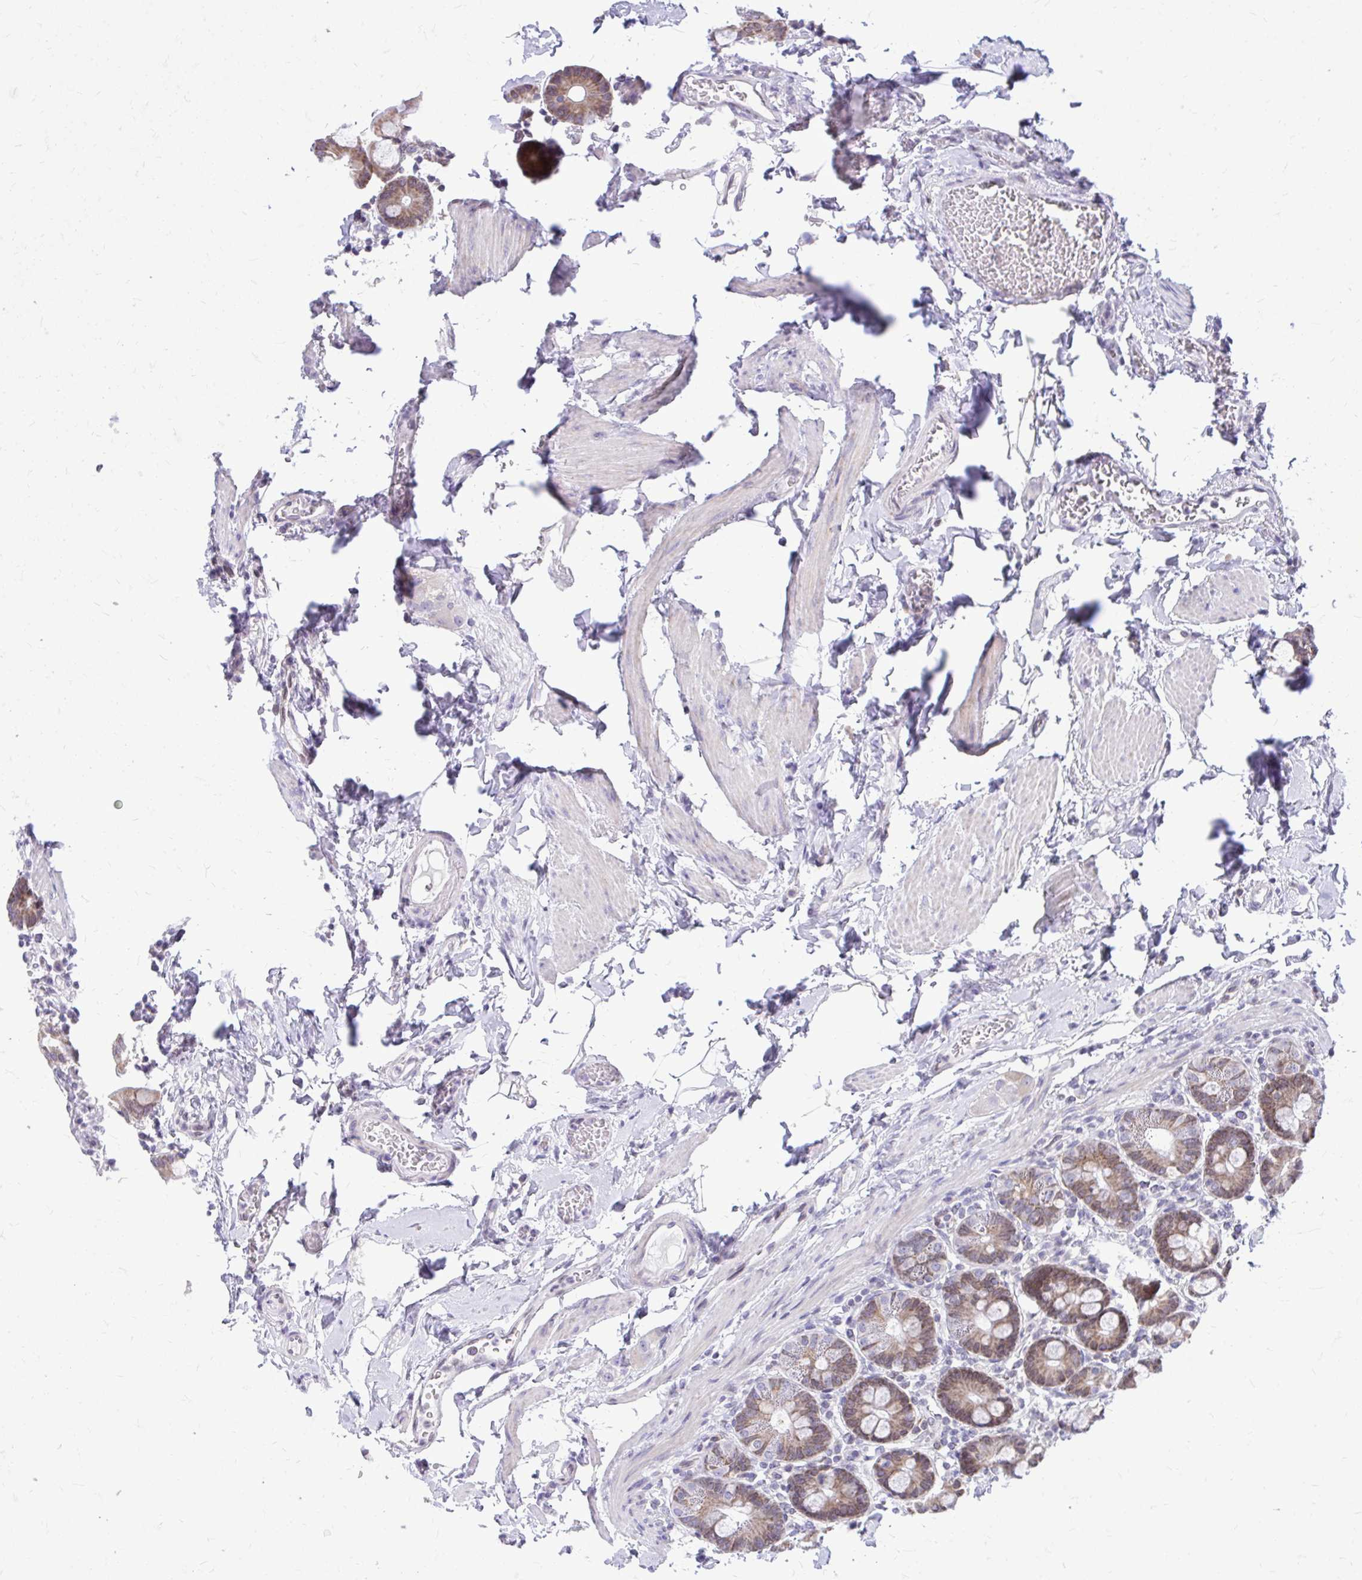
{"staining": {"intensity": "moderate", "quantity": ">75%", "location": "cytoplasmic/membranous,nuclear"}, "tissue": "duodenum", "cell_type": "Glandular cells", "image_type": "normal", "snomed": [{"axis": "morphology", "description": "Normal tissue, NOS"}, {"axis": "topography", "description": "Pancreas"}, {"axis": "topography", "description": "Duodenum"}], "caption": "Protein expression analysis of benign duodenum demonstrates moderate cytoplasmic/membranous,nuclear staining in approximately >75% of glandular cells.", "gene": "RPS6KA2", "patient": {"sex": "male", "age": 59}}